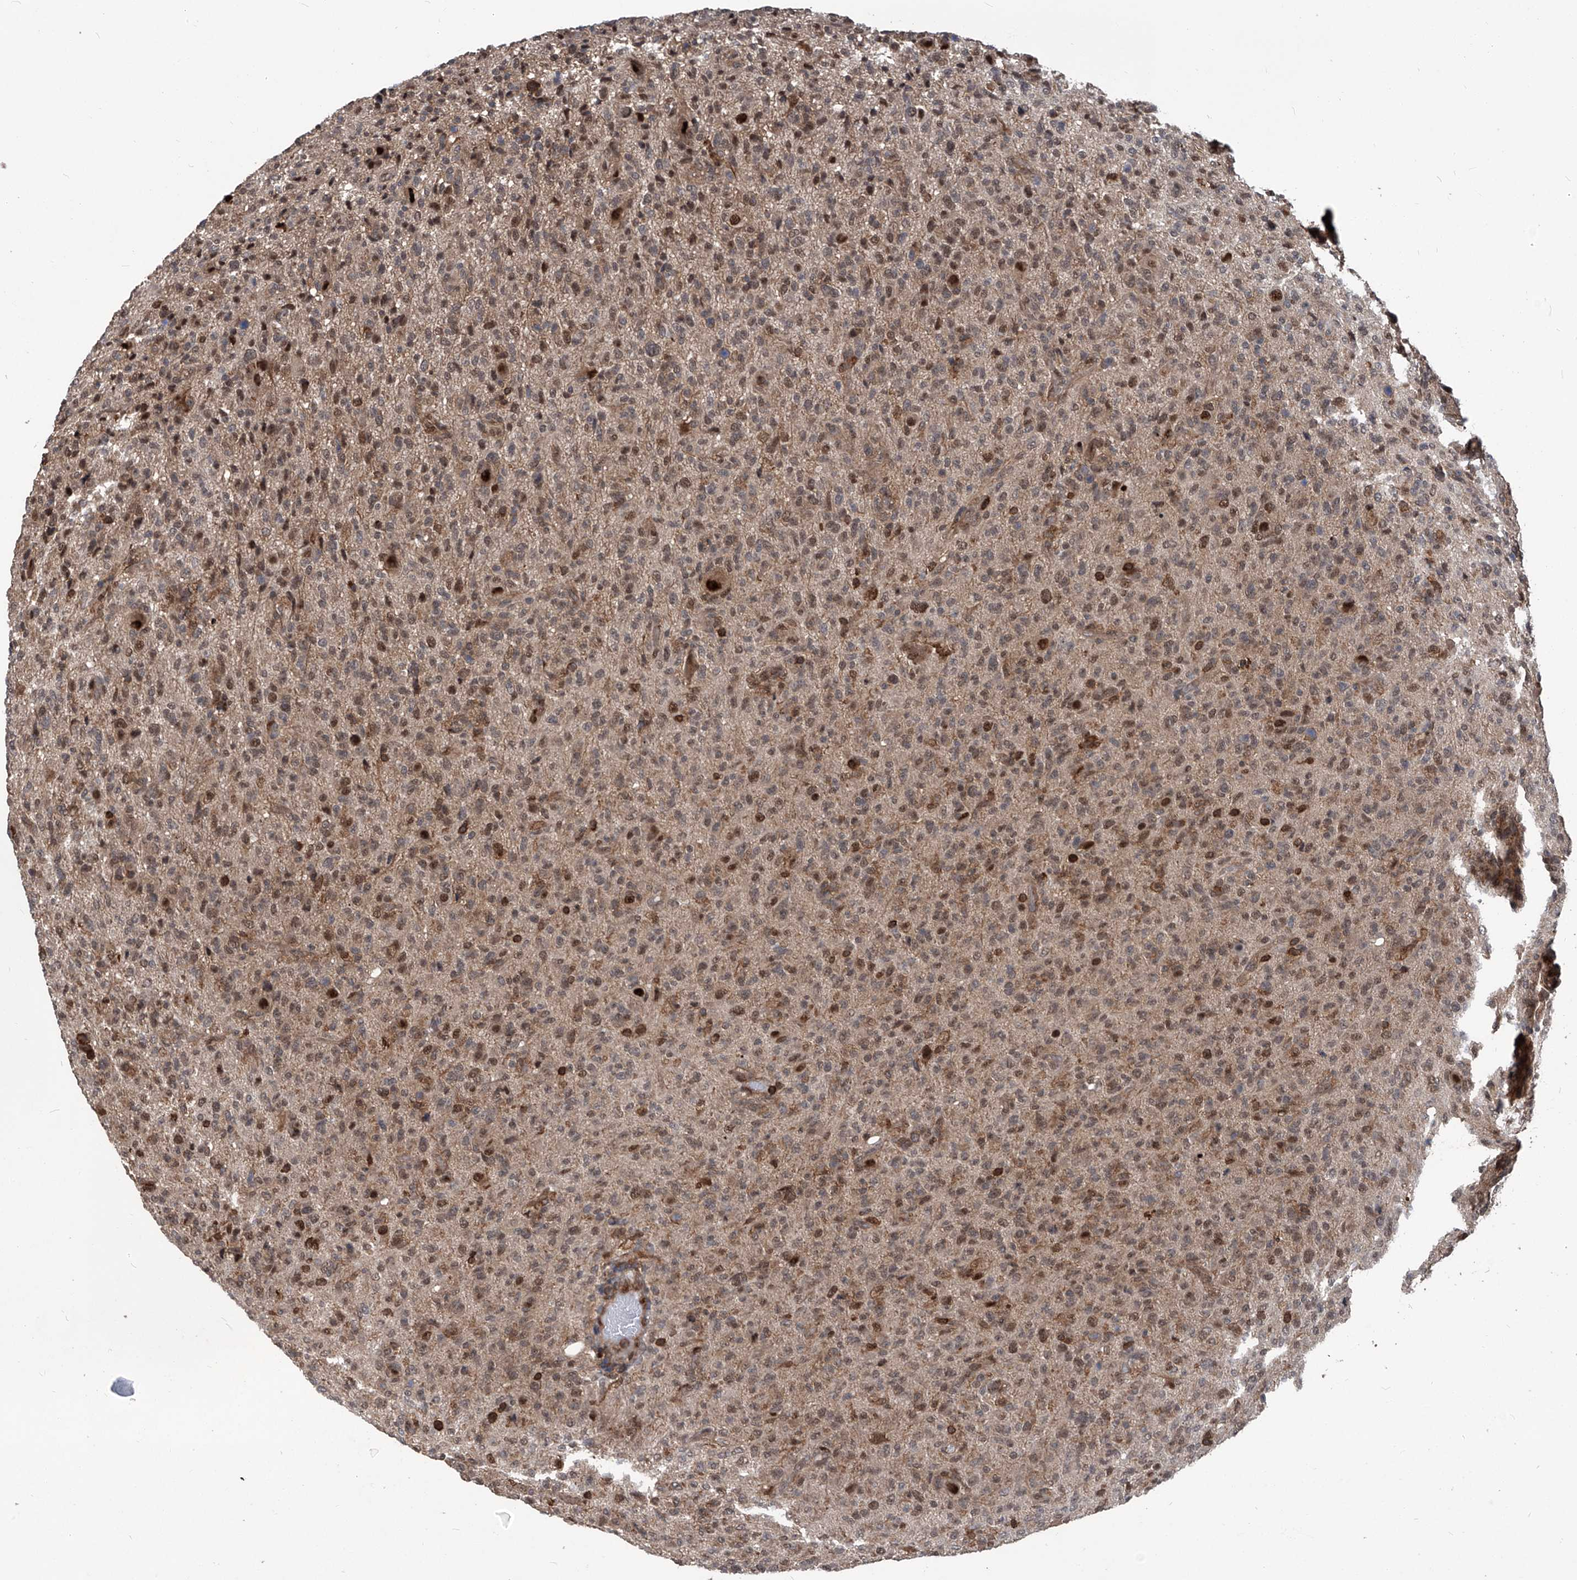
{"staining": {"intensity": "strong", "quantity": "25%-75%", "location": "cytoplasmic/membranous,nuclear"}, "tissue": "glioma", "cell_type": "Tumor cells", "image_type": "cancer", "snomed": [{"axis": "morphology", "description": "Glioma, malignant, High grade"}, {"axis": "topography", "description": "Brain"}], "caption": "The image exhibits immunohistochemical staining of glioma. There is strong cytoplasmic/membranous and nuclear staining is seen in approximately 25%-75% of tumor cells.", "gene": "PSMB1", "patient": {"sex": "female", "age": 57}}